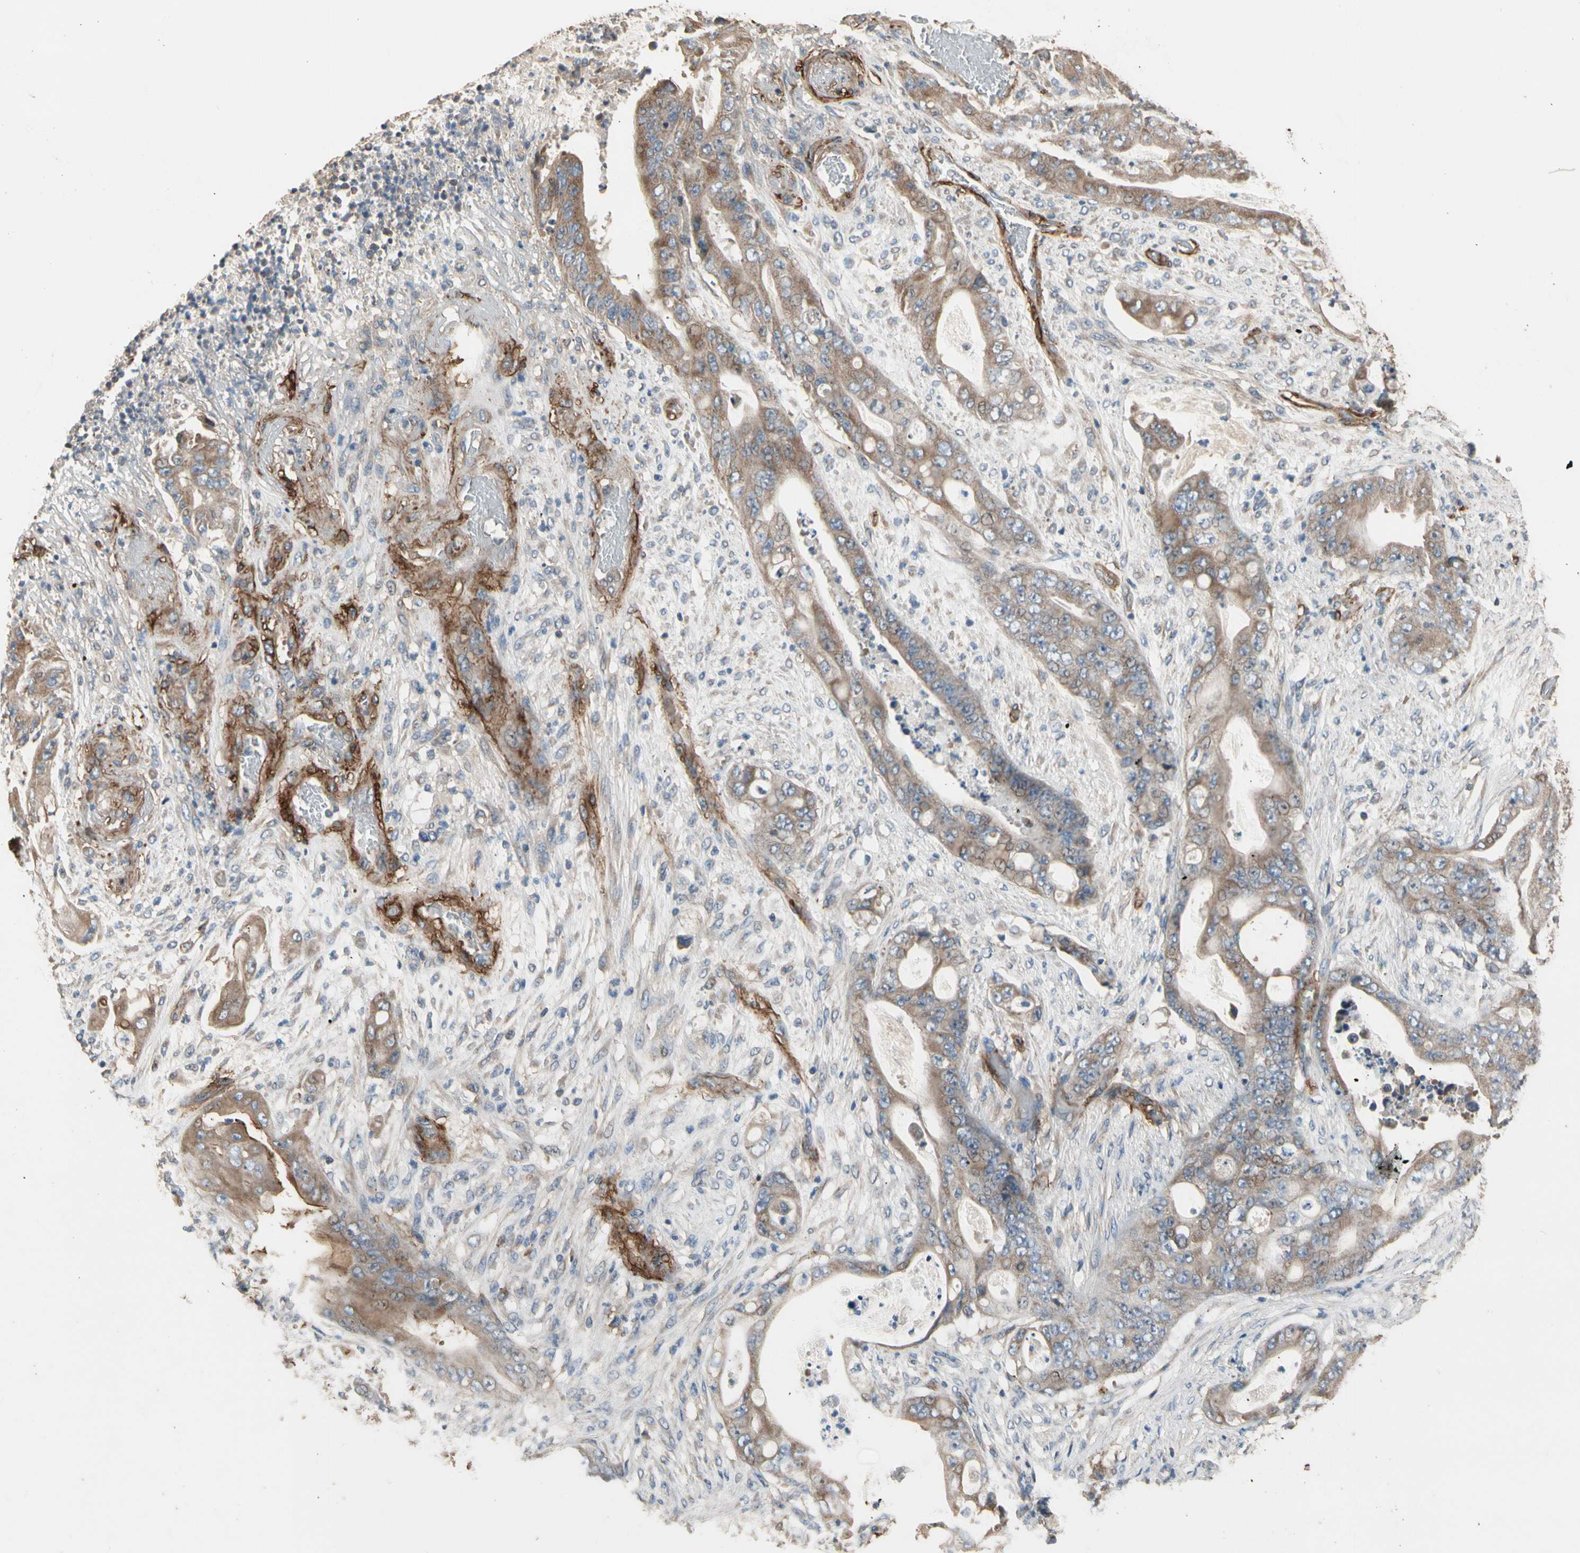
{"staining": {"intensity": "moderate", "quantity": ">75%", "location": "cytoplasmic/membranous"}, "tissue": "stomach cancer", "cell_type": "Tumor cells", "image_type": "cancer", "snomed": [{"axis": "morphology", "description": "Adenocarcinoma, NOS"}, {"axis": "topography", "description": "Stomach"}], "caption": "Immunohistochemistry (IHC) histopathology image of adenocarcinoma (stomach) stained for a protein (brown), which demonstrates medium levels of moderate cytoplasmic/membranous expression in about >75% of tumor cells.", "gene": "SUSD2", "patient": {"sex": "female", "age": 73}}